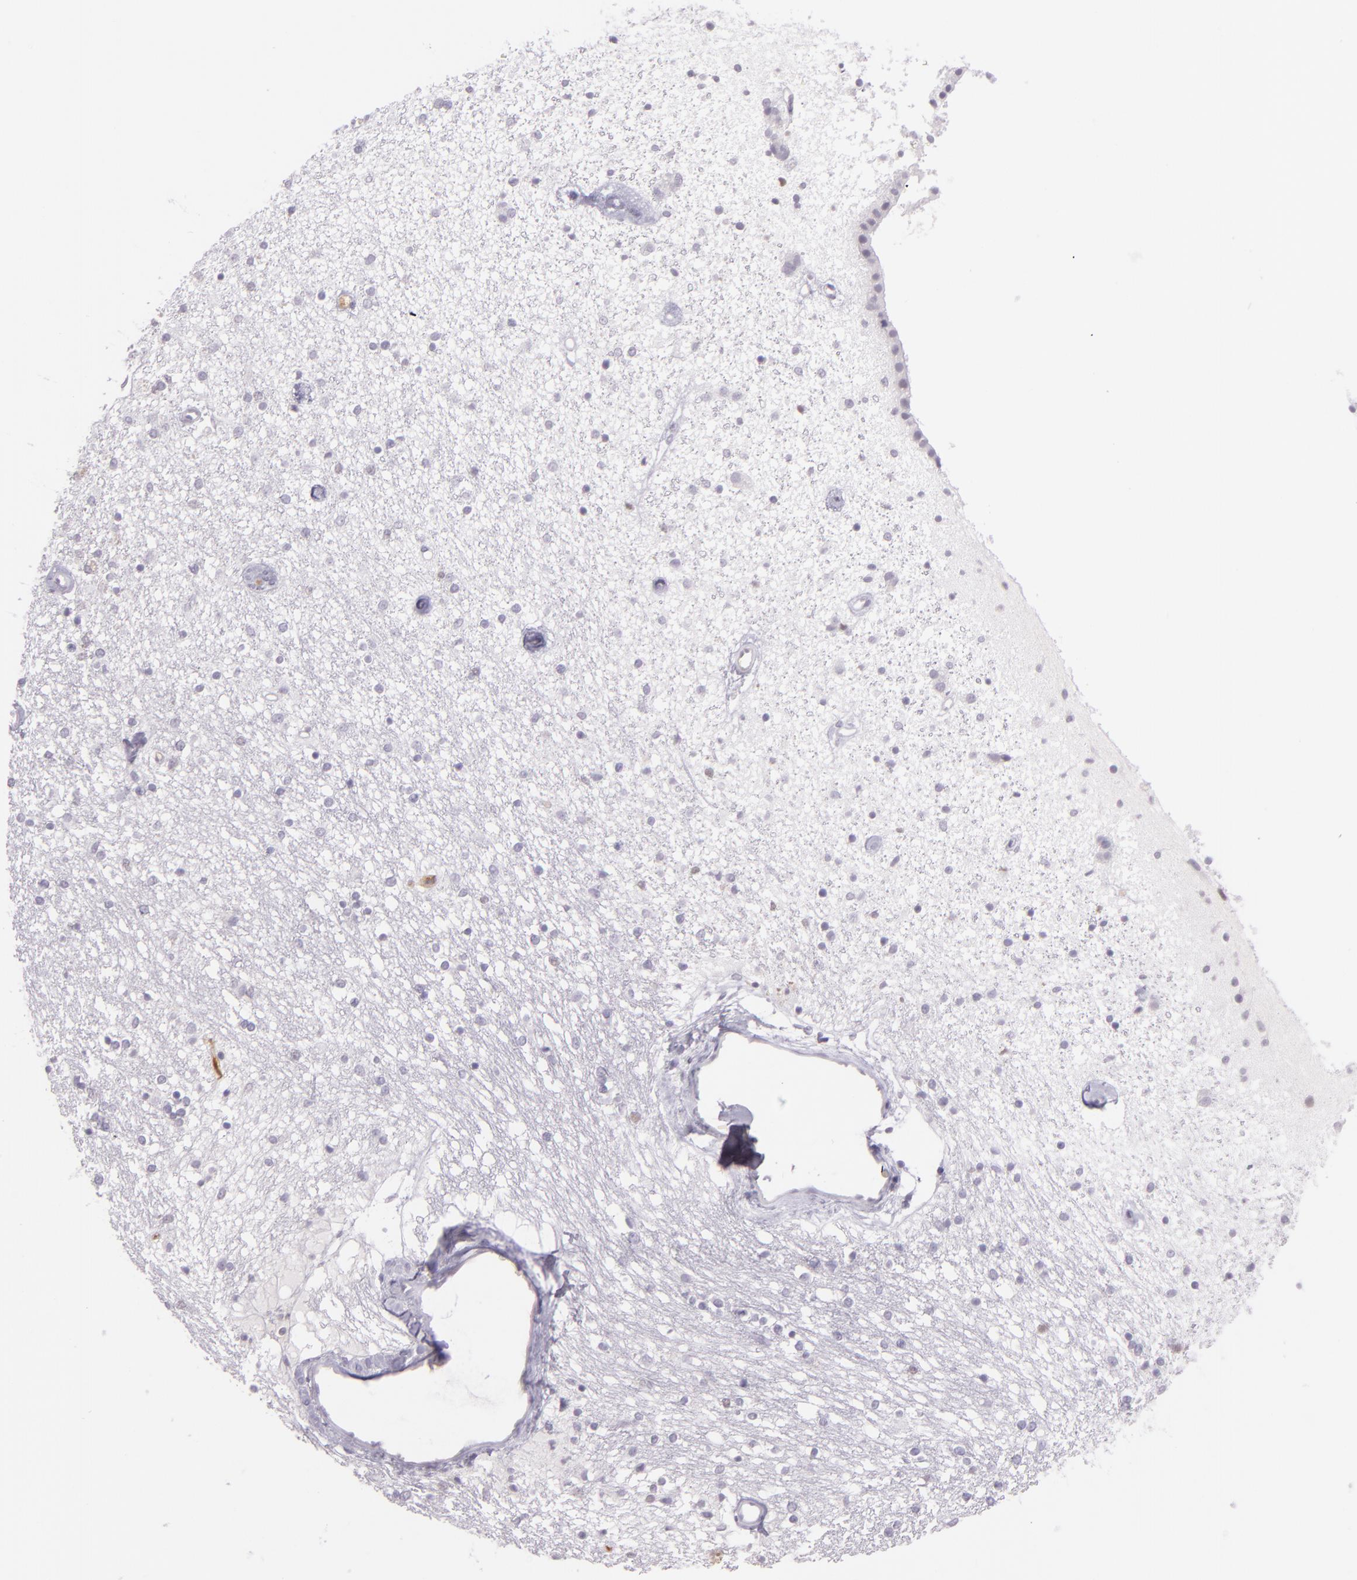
{"staining": {"intensity": "negative", "quantity": "none", "location": "none"}, "tissue": "caudate", "cell_type": "Glial cells", "image_type": "normal", "snomed": [{"axis": "morphology", "description": "Normal tissue, NOS"}, {"axis": "topography", "description": "Lateral ventricle wall"}], "caption": "Immunohistochemistry (IHC) image of normal caudate: caudate stained with DAB exhibits no significant protein staining in glial cells. (DAB (3,3'-diaminobenzidine) IHC visualized using brightfield microscopy, high magnification).", "gene": "CHEK2", "patient": {"sex": "female", "age": 54}}